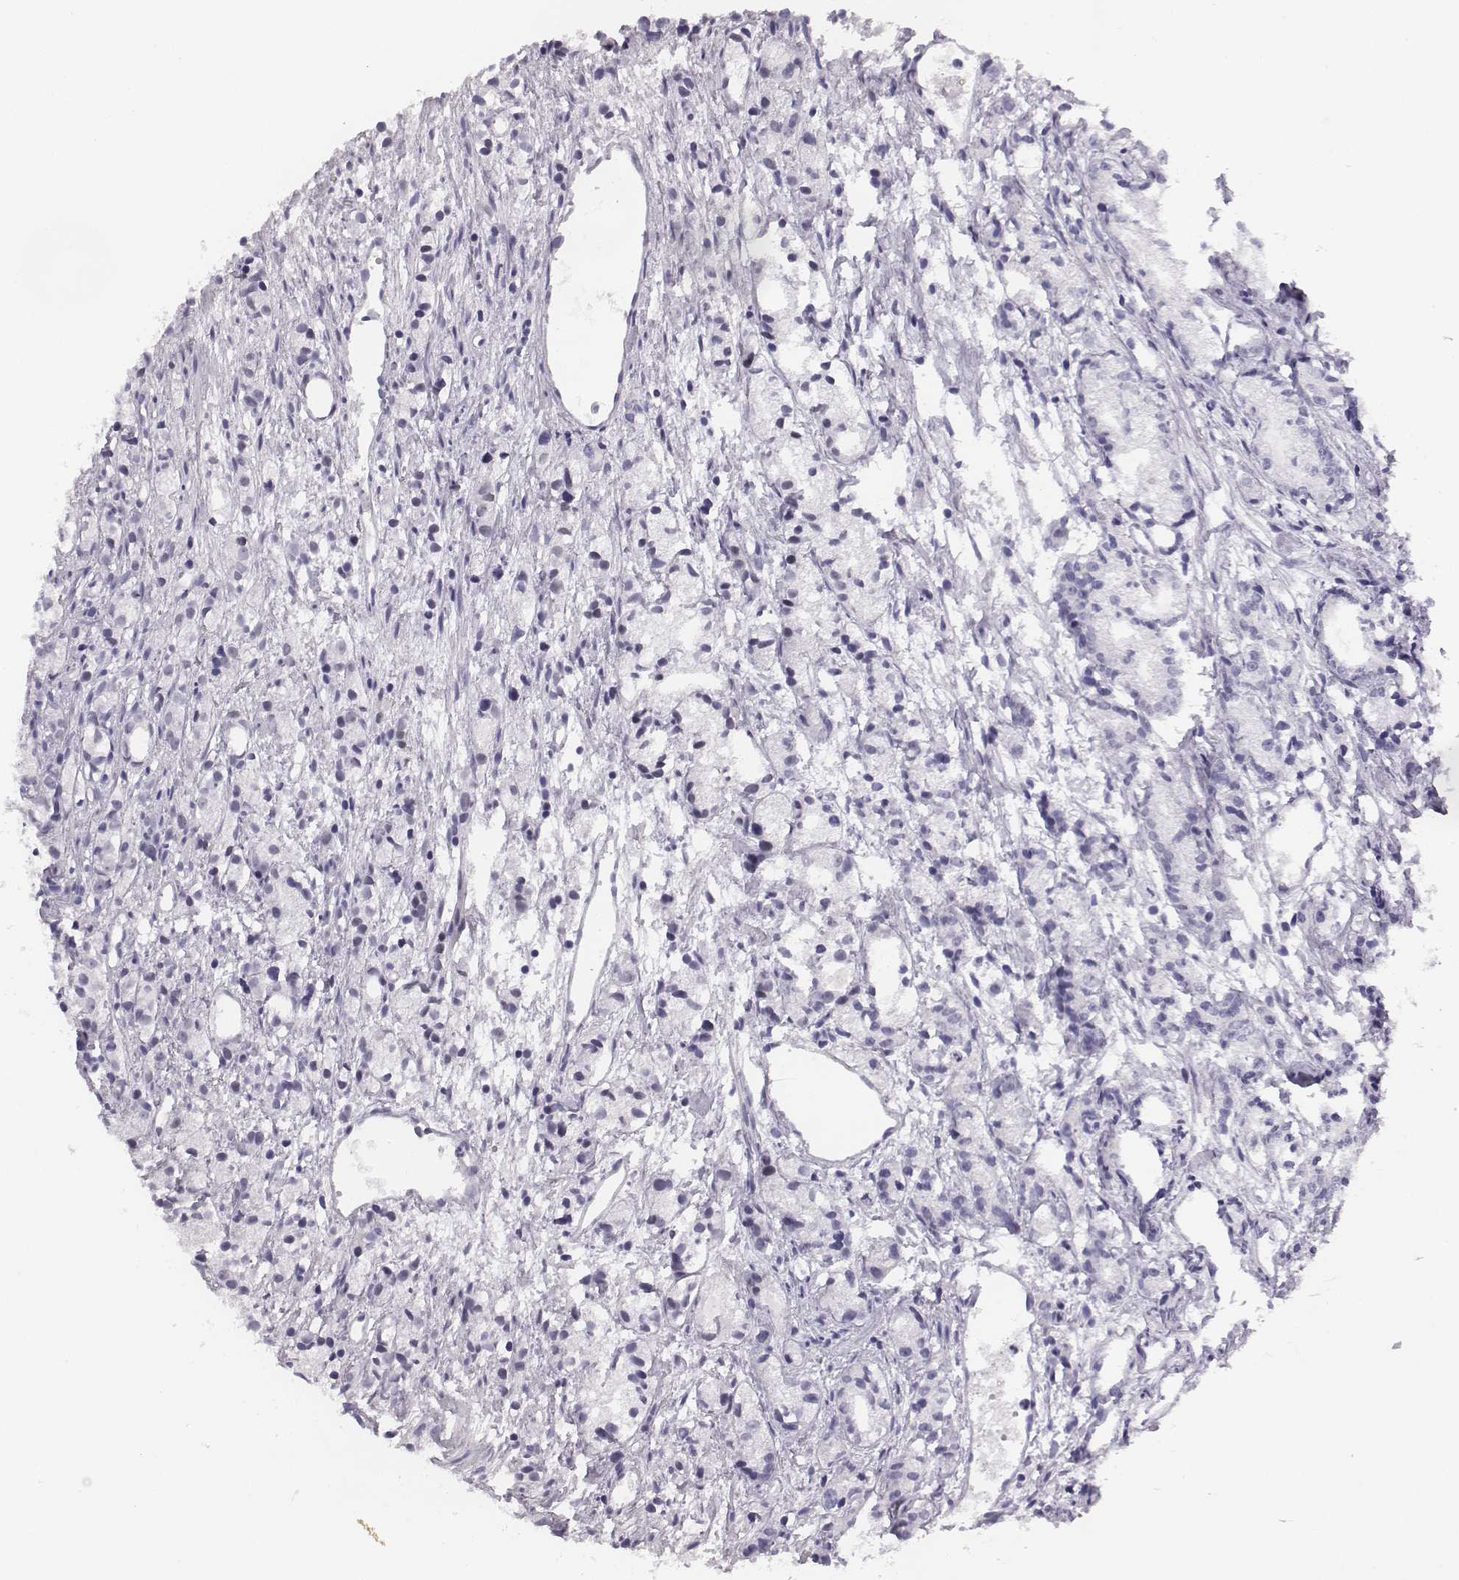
{"staining": {"intensity": "negative", "quantity": "none", "location": "none"}, "tissue": "prostate cancer", "cell_type": "Tumor cells", "image_type": "cancer", "snomed": [{"axis": "morphology", "description": "Adenocarcinoma, Medium grade"}, {"axis": "topography", "description": "Prostate"}], "caption": "High power microscopy micrograph of an IHC micrograph of prostate cancer (medium-grade adenocarcinoma), revealing no significant expression in tumor cells.", "gene": "ACOD1", "patient": {"sex": "male", "age": 74}}